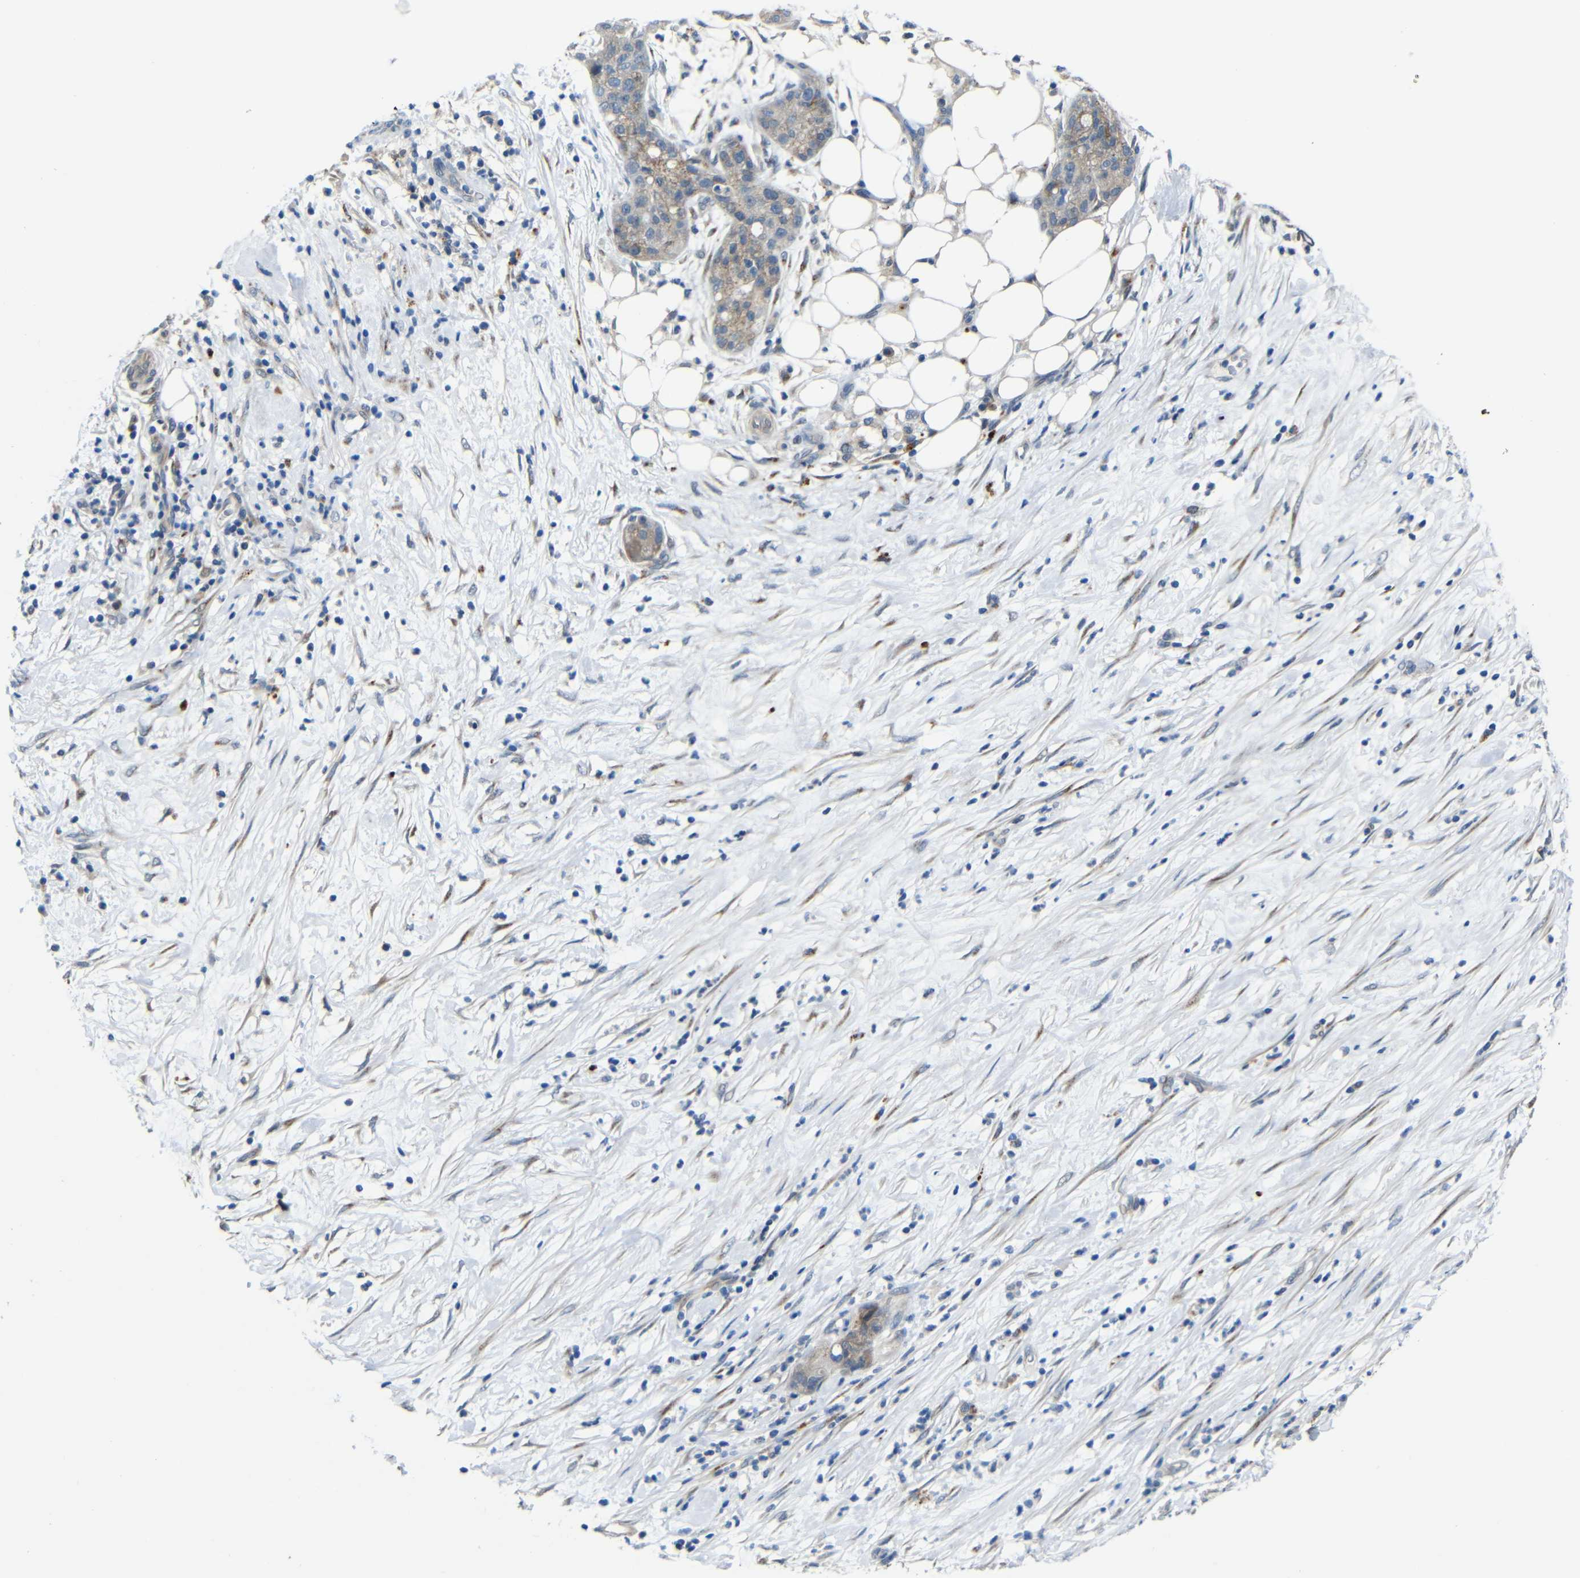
{"staining": {"intensity": "moderate", "quantity": "<25%", "location": "cytoplasmic/membranous"}, "tissue": "pancreatic cancer", "cell_type": "Tumor cells", "image_type": "cancer", "snomed": [{"axis": "morphology", "description": "Adenocarcinoma, NOS"}, {"axis": "topography", "description": "Pancreas"}], "caption": "The photomicrograph shows immunohistochemical staining of pancreatic adenocarcinoma. There is moderate cytoplasmic/membranous staining is appreciated in about <25% of tumor cells.", "gene": "ZNF90", "patient": {"sex": "female", "age": 78}}